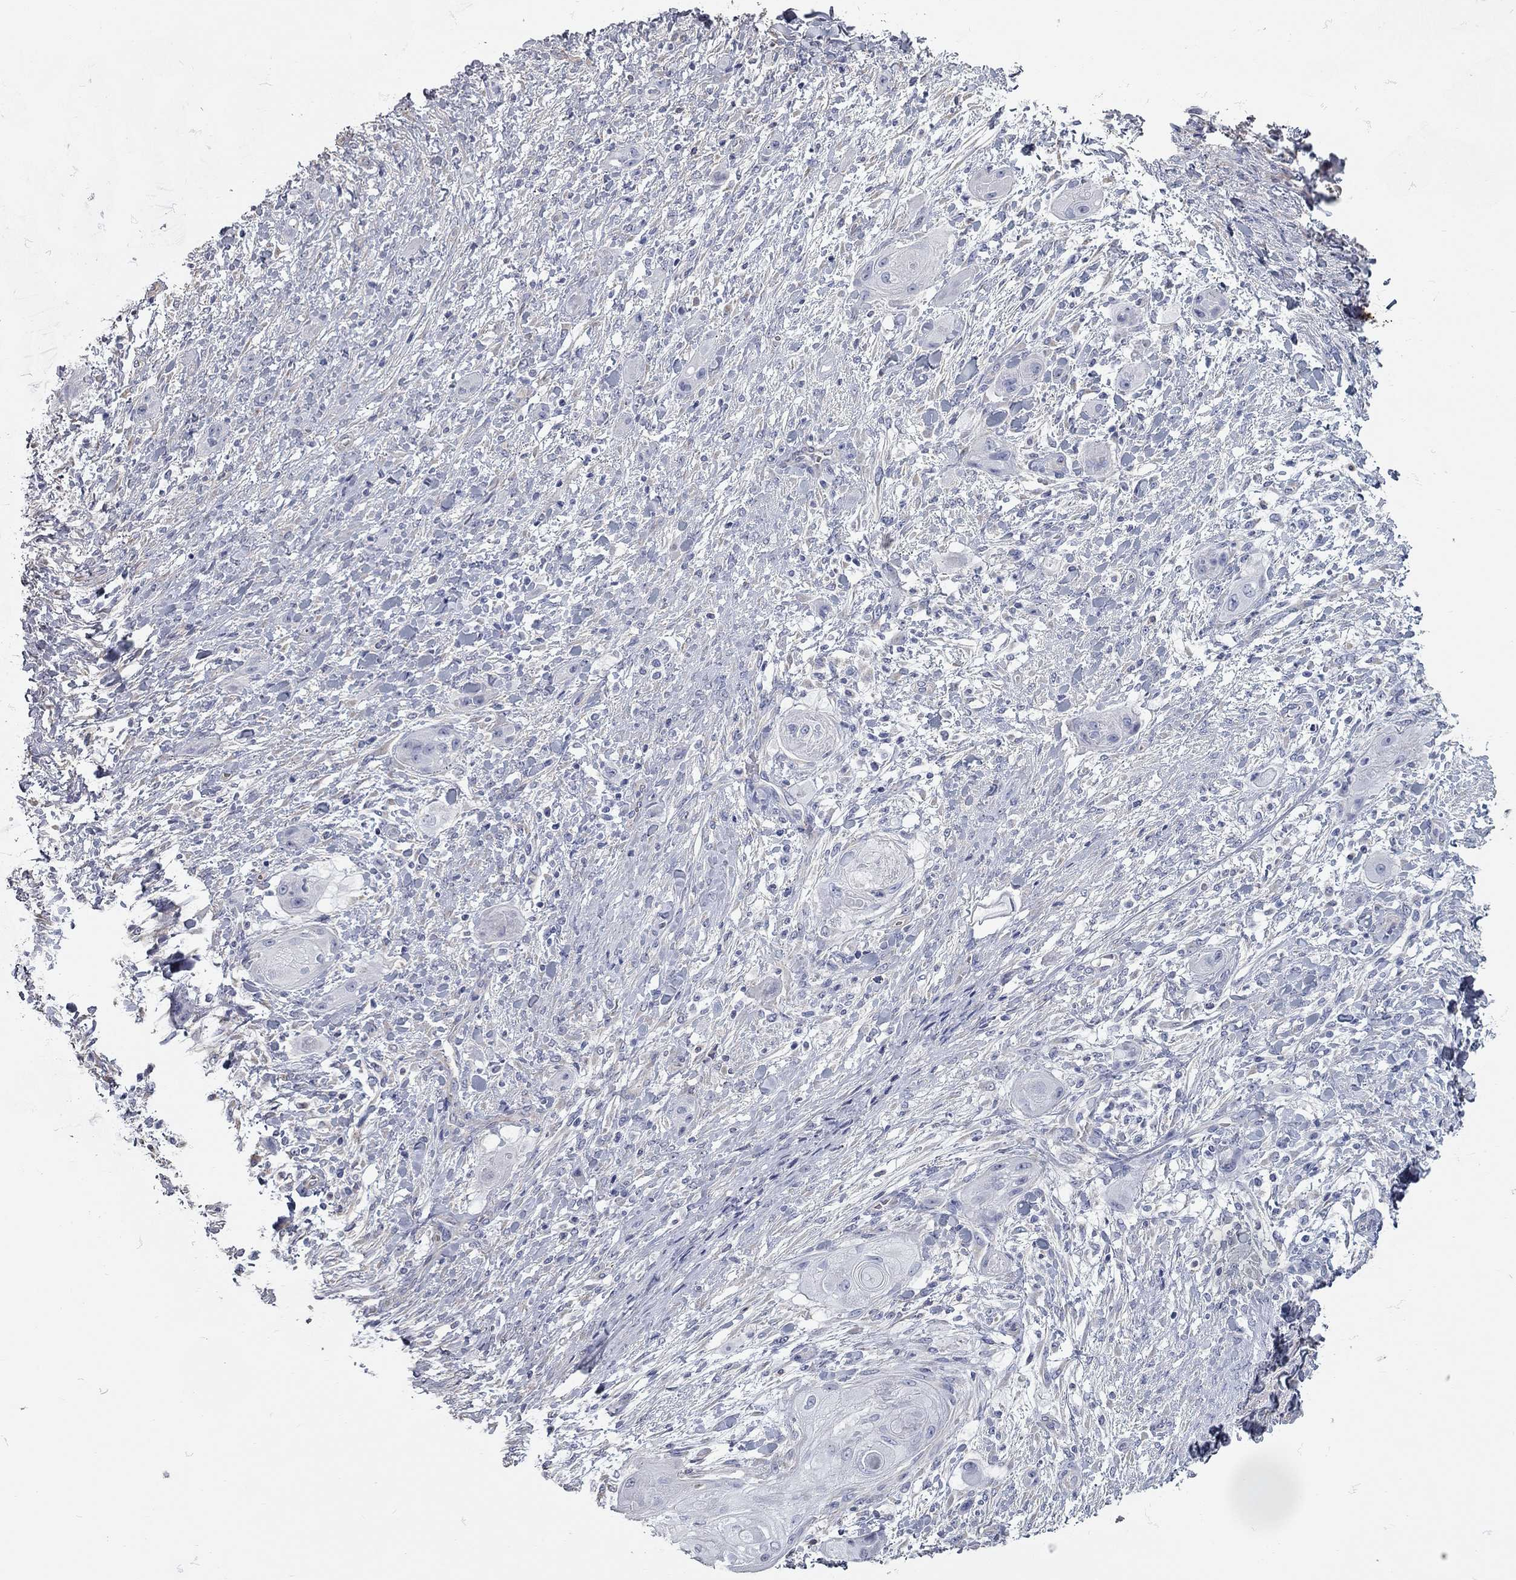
{"staining": {"intensity": "negative", "quantity": "none", "location": "none"}, "tissue": "skin cancer", "cell_type": "Tumor cells", "image_type": "cancer", "snomed": [{"axis": "morphology", "description": "Squamous cell carcinoma, NOS"}, {"axis": "topography", "description": "Skin"}], "caption": "This is an IHC micrograph of skin cancer. There is no expression in tumor cells.", "gene": "C10orf90", "patient": {"sex": "male", "age": 62}}